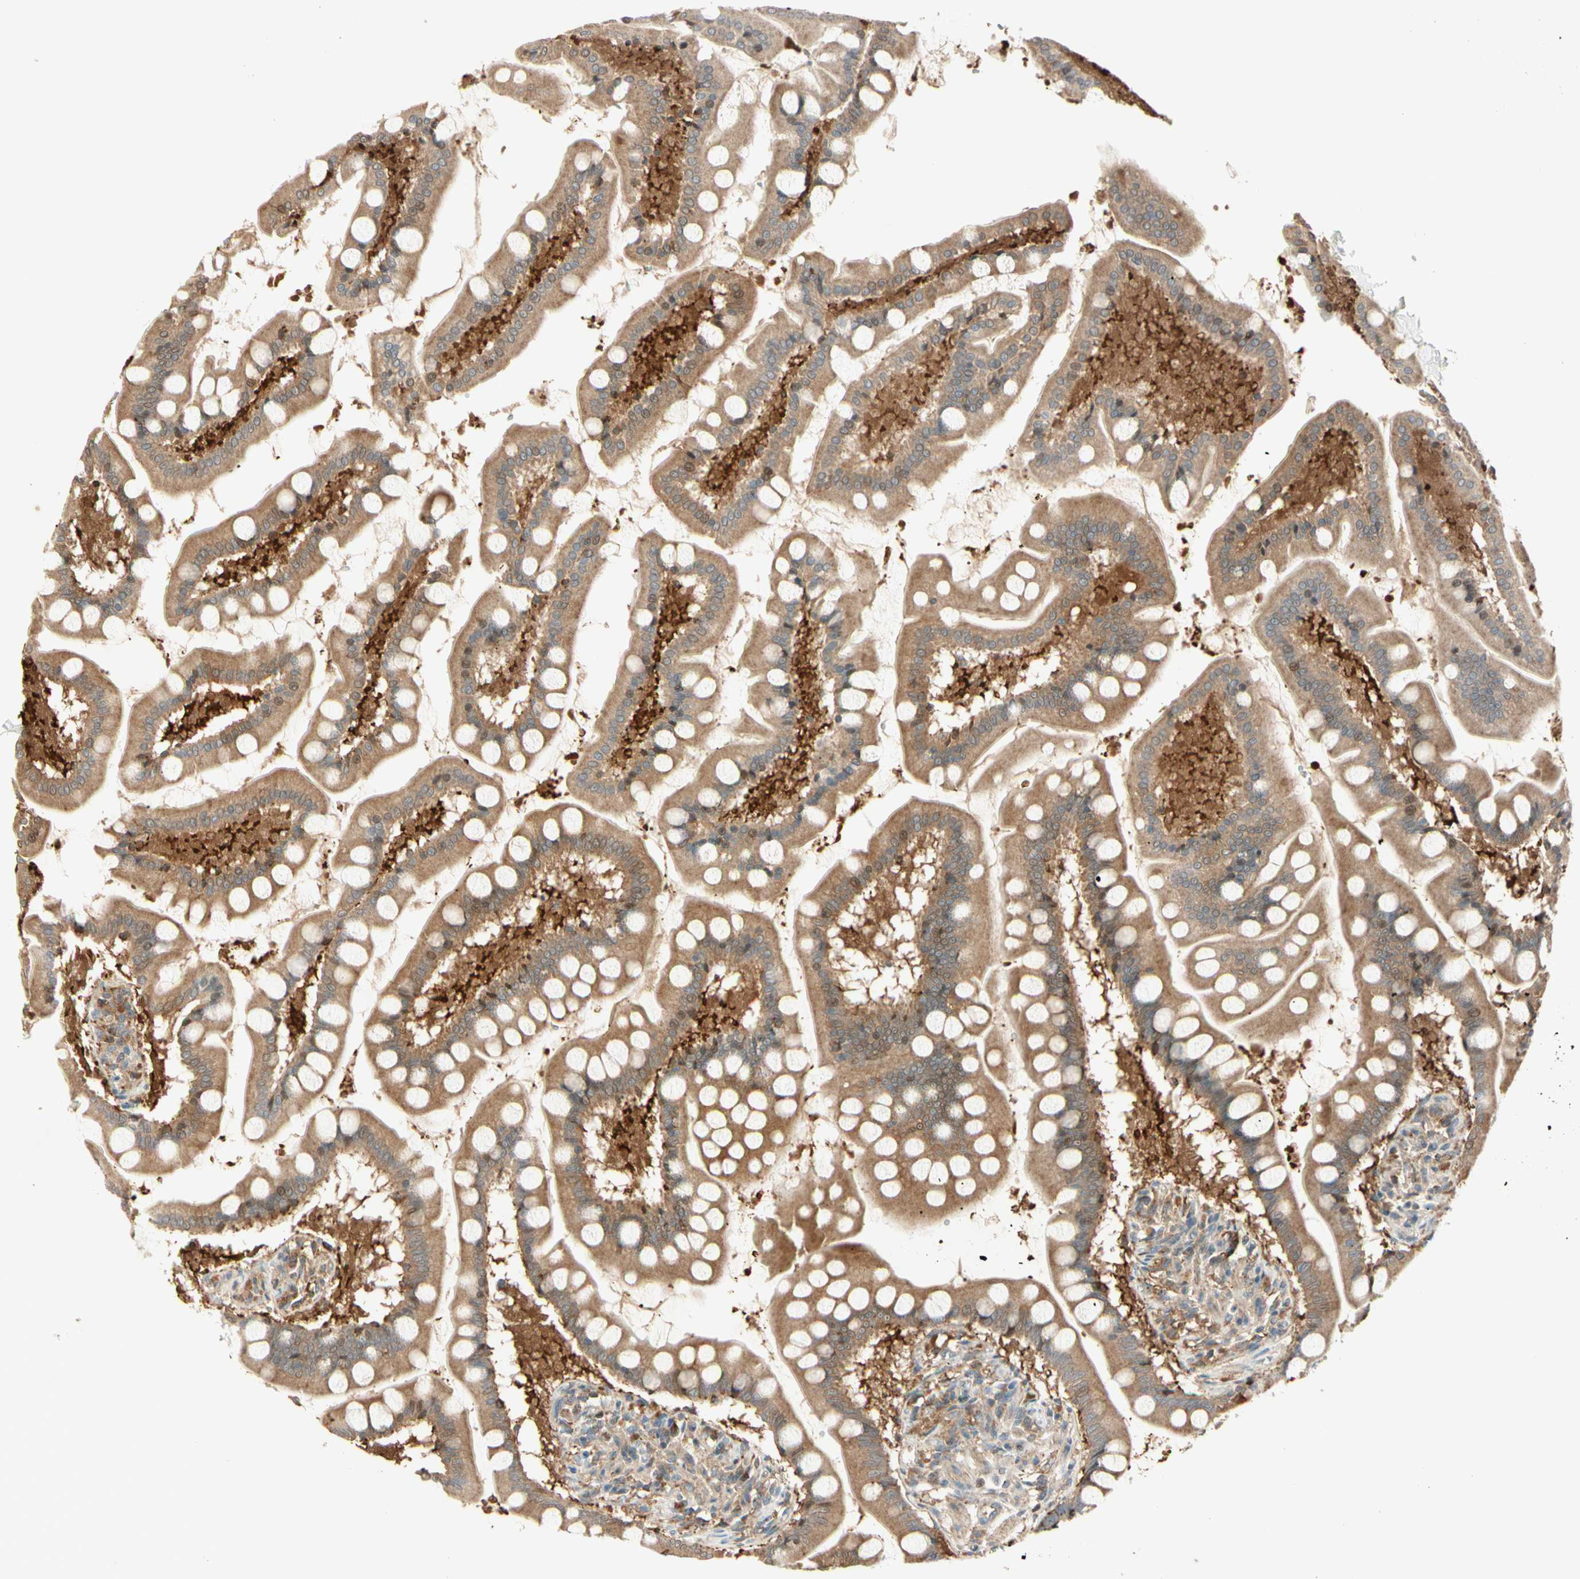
{"staining": {"intensity": "moderate", "quantity": ">75%", "location": "cytoplasmic/membranous"}, "tissue": "small intestine", "cell_type": "Glandular cells", "image_type": "normal", "snomed": [{"axis": "morphology", "description": "Normal tissue, NOS"}, {"axis": "topography", "description": "Small intestine"}], "caption": "Unremarkable small intestine was stained to show a protein in brown. There is medium levels of moderate cytoplasmic/membranous staining in approximately >75% of glandular cells. (IHC, brightfield microscopy, high magnification).", "gene": "CDH6", "patient": {"sex": "male", "age": 41}}